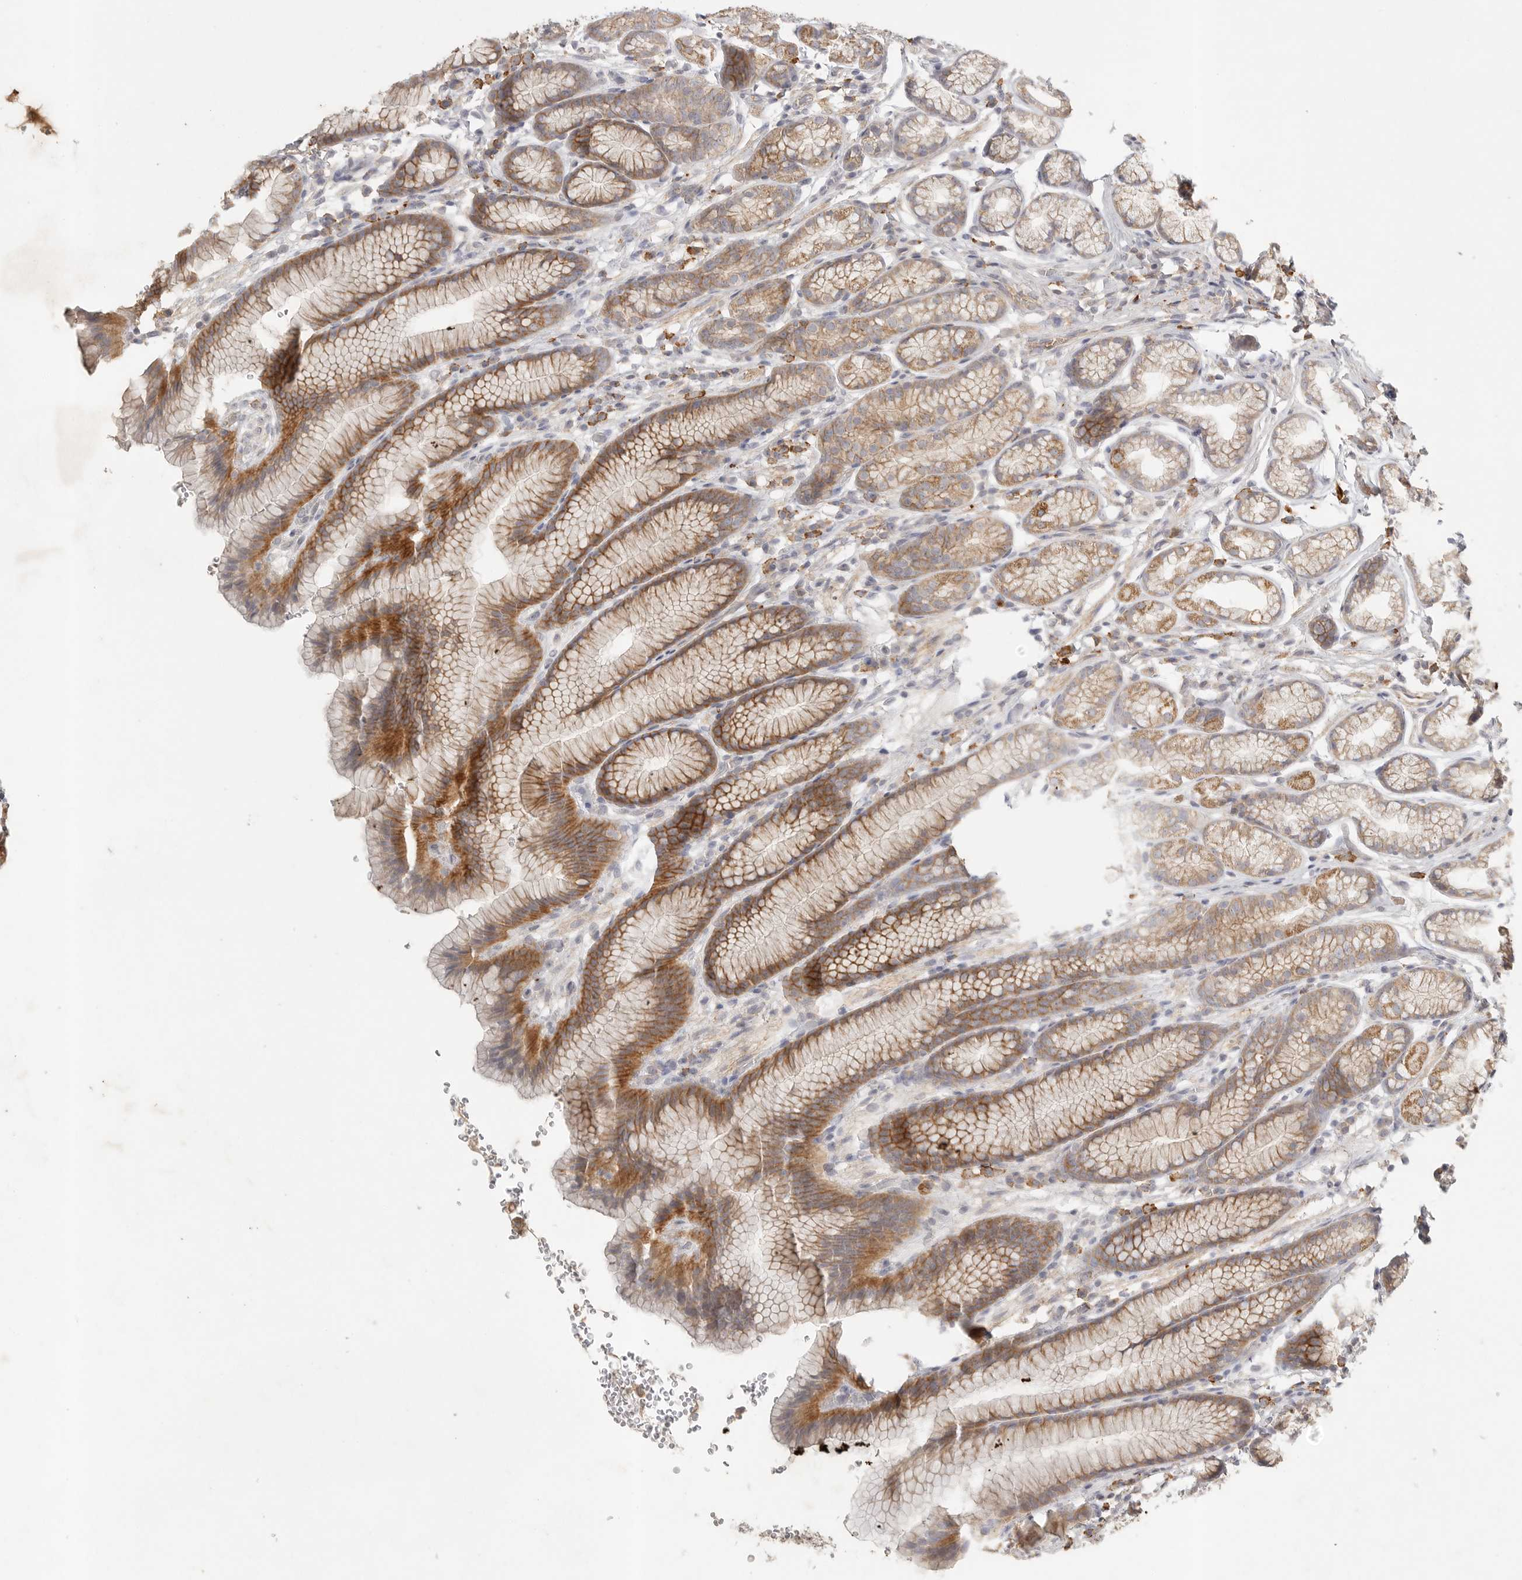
{"staining": {"intensity": "moderate", "quantity": ">75%", "location": "cytoplasmic/membranous"}, "tissue": "stomach", "cell_type": "Glandular cells", "image_type": "normal", "snomed": [{"axis": "morphology", "description": "Normal tissue, NOS"}, {"axis": "topography", "description": "Stomach"}], "caption": "Immunohistochemistry micrograph of unremarkable human stomach stained for a protein (brown), which displays medium levels of moderate cytoplasmic/membranous expression in about >75% of glandular cells.", "gene": "SLC25A36", "patient": {"sex": "male", "age": 42}}